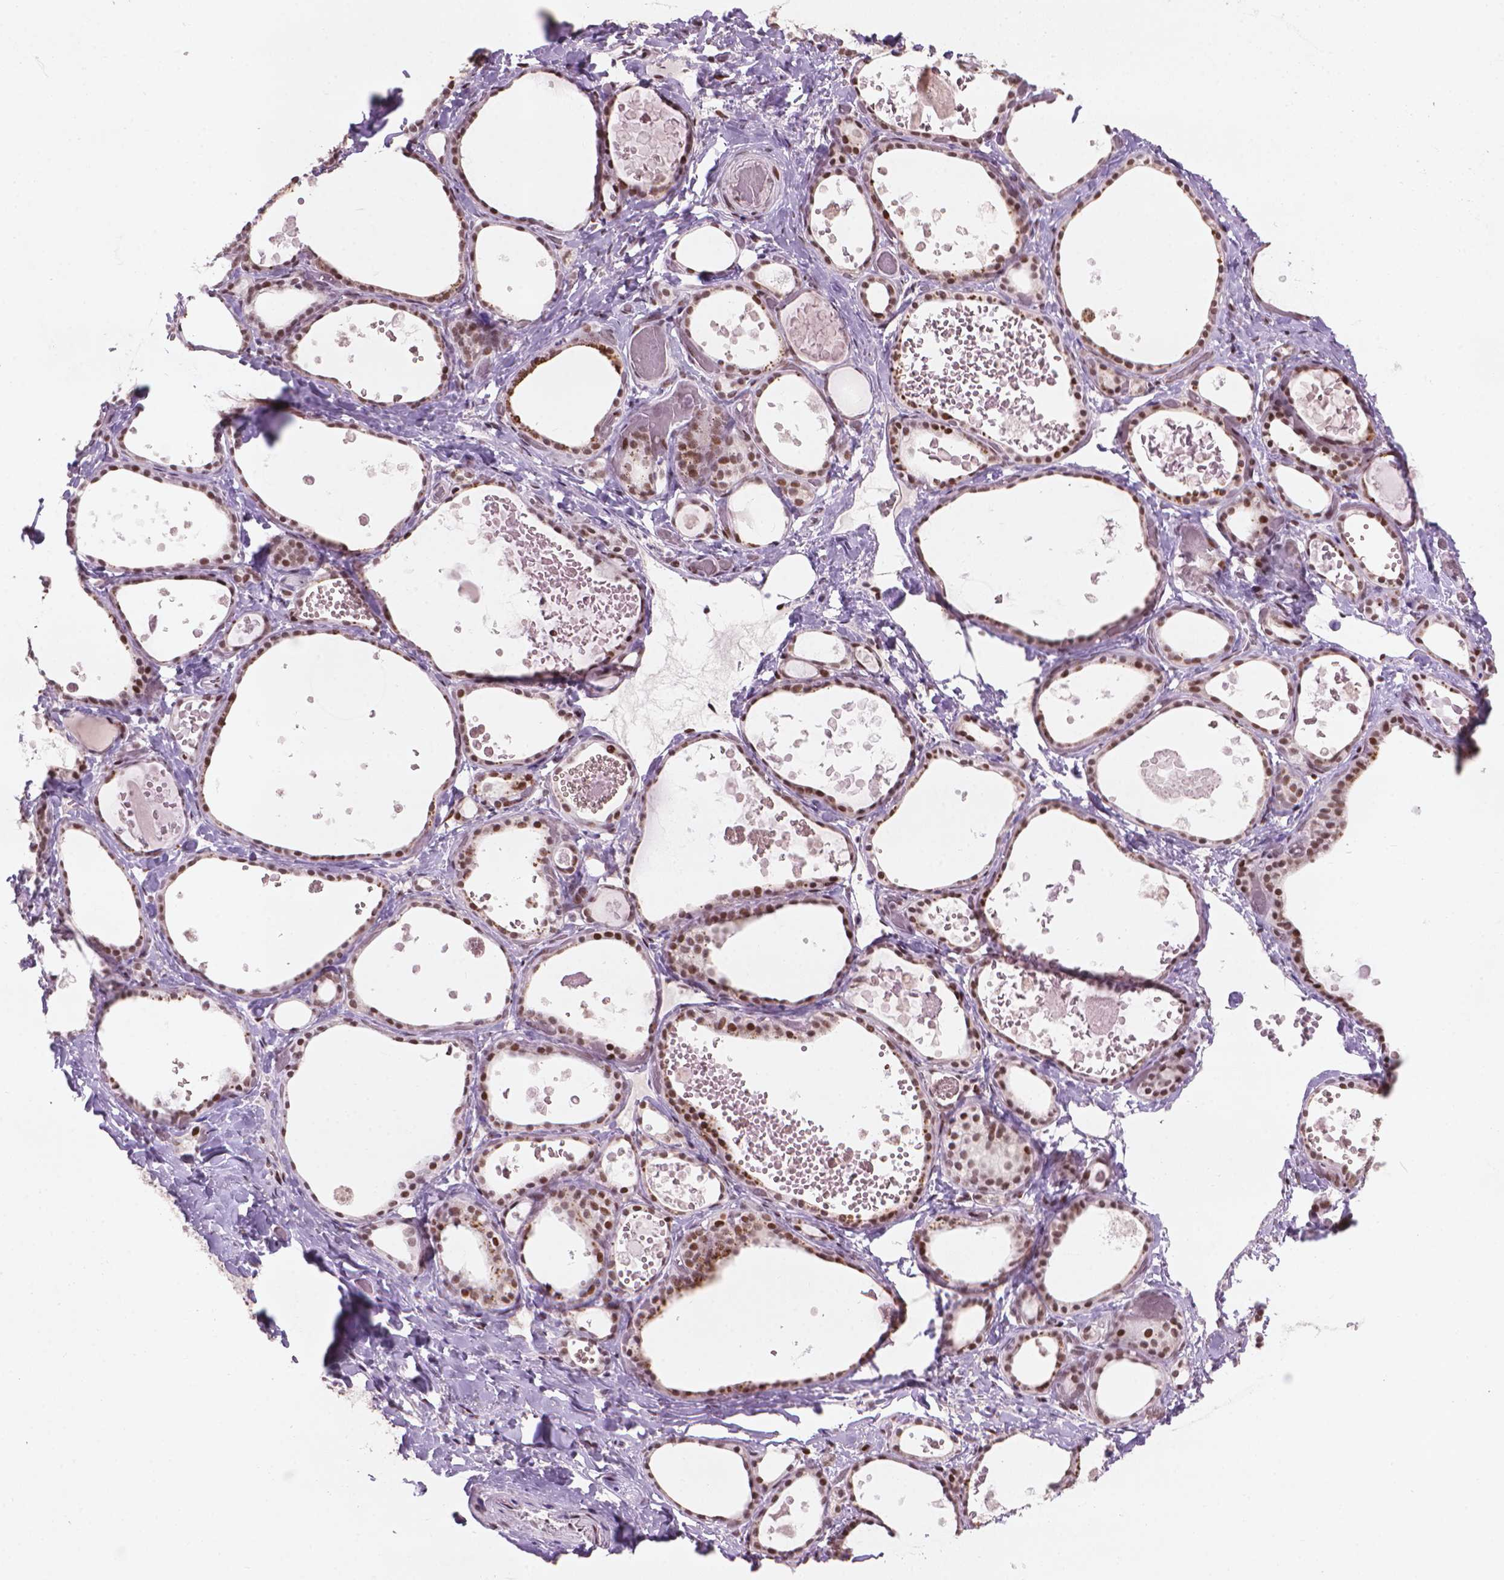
{"staining": {"intensity": "moderate", "quantity": ">75%", "location": "nuclear"}, "tissue": "thyroid gland", "cell_type": "Glandular cells", "image_type": "normal", "snomed": [{"axis": "morphology", "description": "Normal tissue, NOS"}, {"axis": "topography", "description": "Thyroid gland"}], "caption": "Thyroid gland stained with DAB immunohistochemistry displays medium levels of moderate nuclear staining in approximately >75% of glandular cells.", "gene": "HES7", "patient": {"sex": "female", "age": 56}}